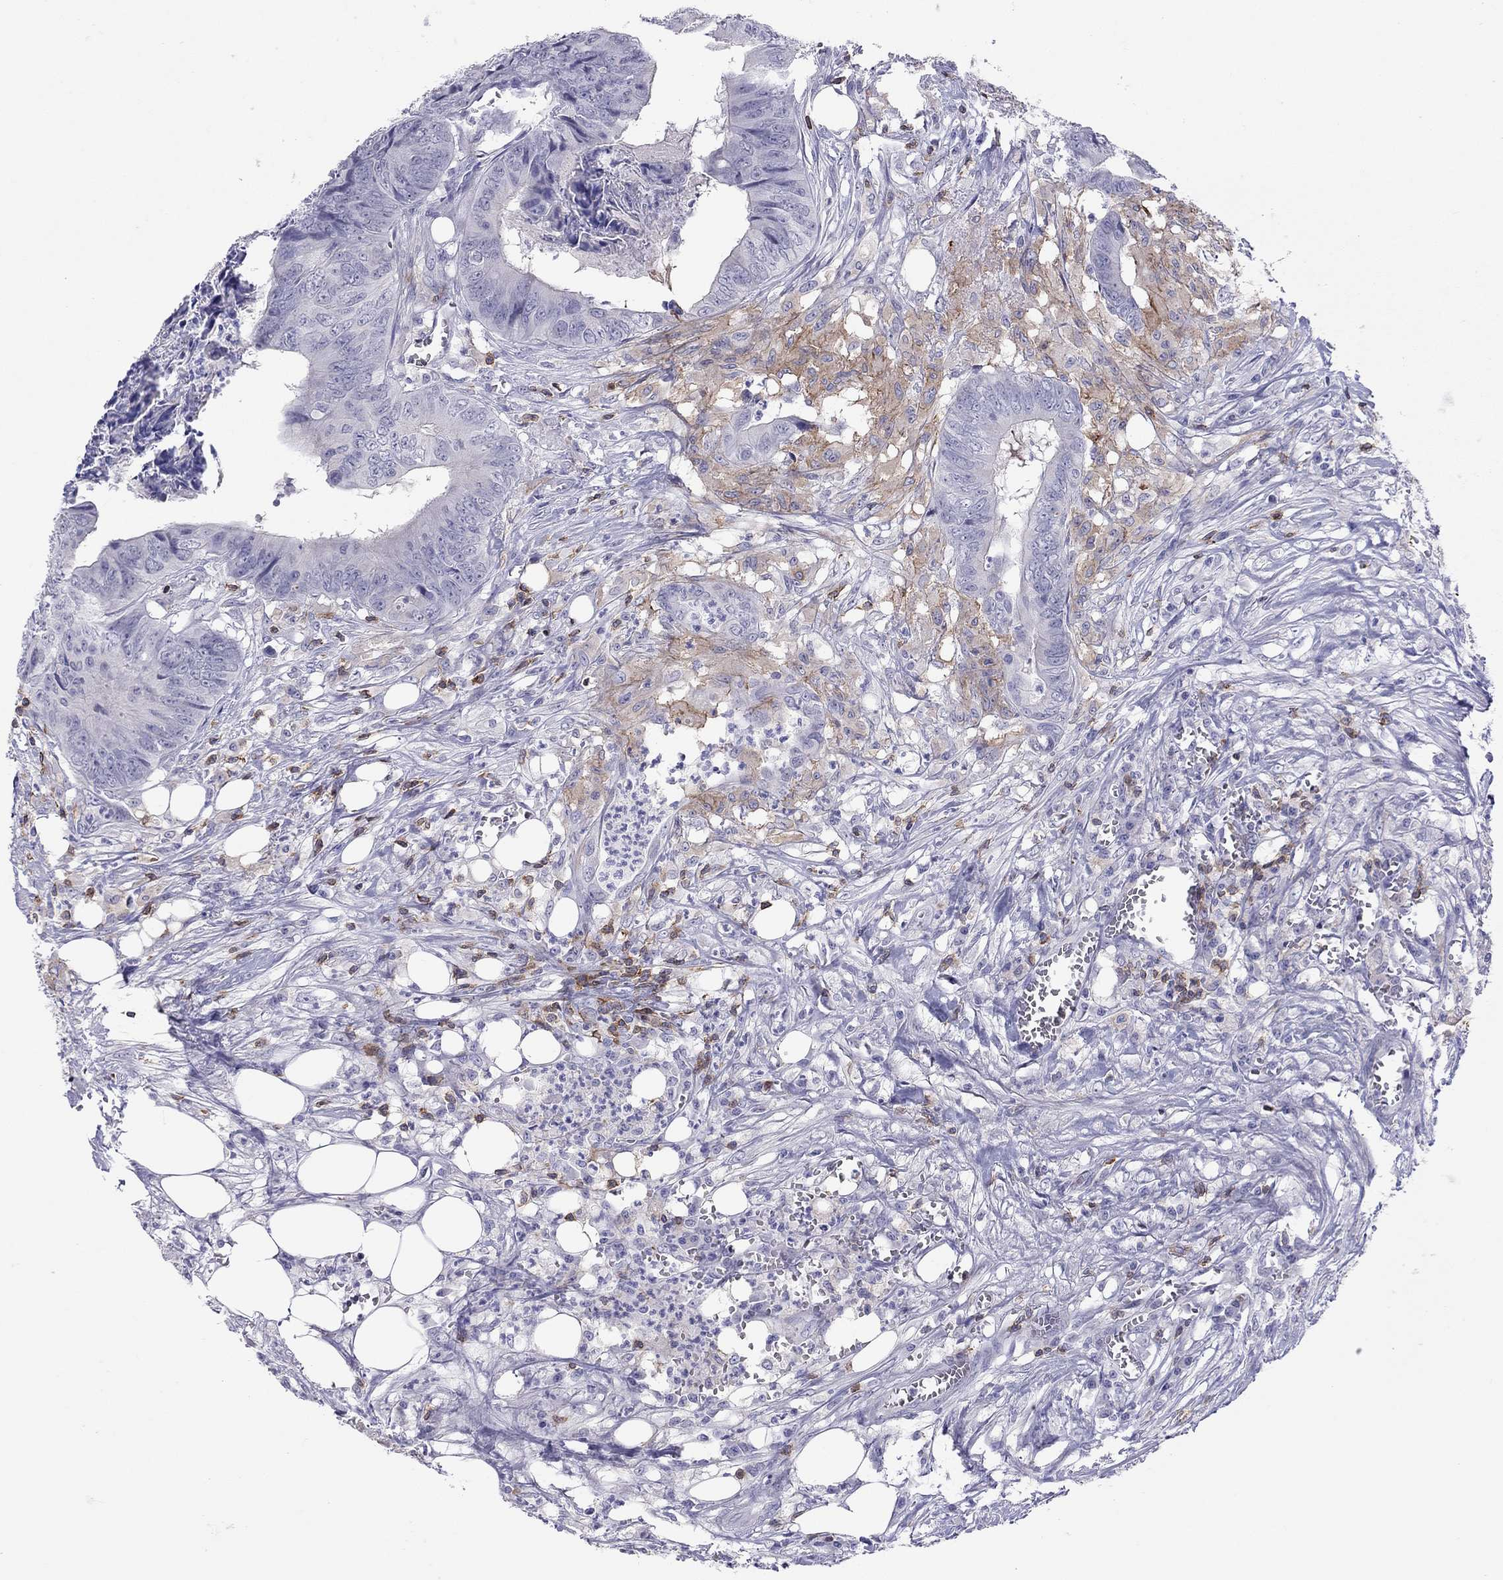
{"staining": {"intensity": "negative", "quantity": "none", "location": "none"}, "tissue": "colorectal cancer", "cell_type": "Tumor cells", "image_type": "cancer", "snomed": [{"axis": "morphology", "description": "Adenocarcinoma, NOS"}, {"axis": "topography", "description": "Colon"}], "caption": "Tumor cells are negative for brown protein staining in adenocarcinoma (colorectal).", "gene": "MND1", "patient": {"sex": "male", "age": 84}}